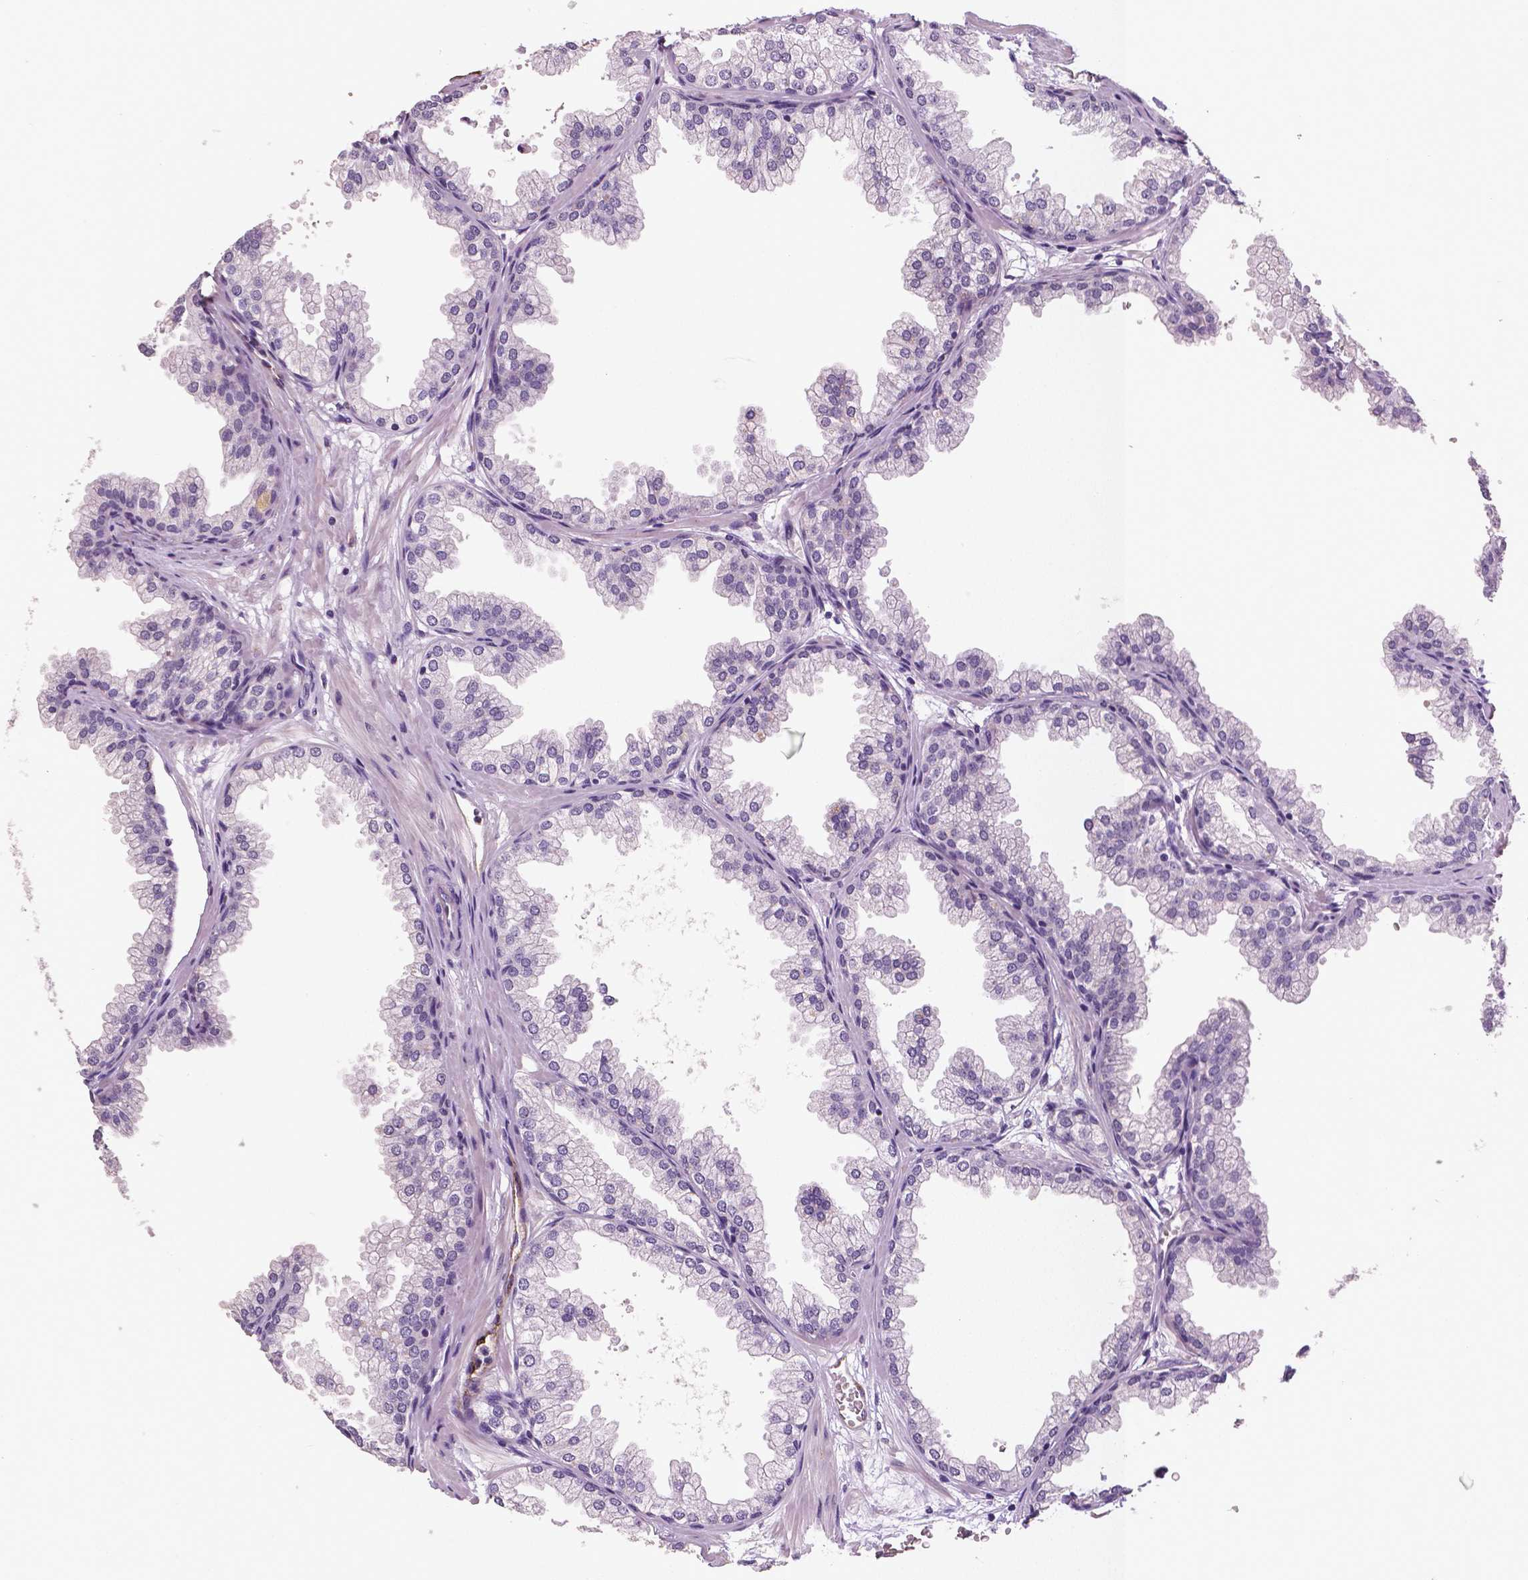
{"staining": {"intensity": "negative", "quantity": "none", "location": "none"}, "tissue": "prostate", "cell_type": "Glandular cells", "image_type": "normal", "snomed": [{"axis": "morphology", "description": "Normal tissue, NOS"}, {"axis": "topography", "description": "Prostate"}], "caption": "This is a micrograph of immunohistochemistry (IHC) staining of unremarkable prostate, which shows no positivity in glandular cells.", "gene": "TSPAN7", "patient": {"sex": "male", "age": 37}}